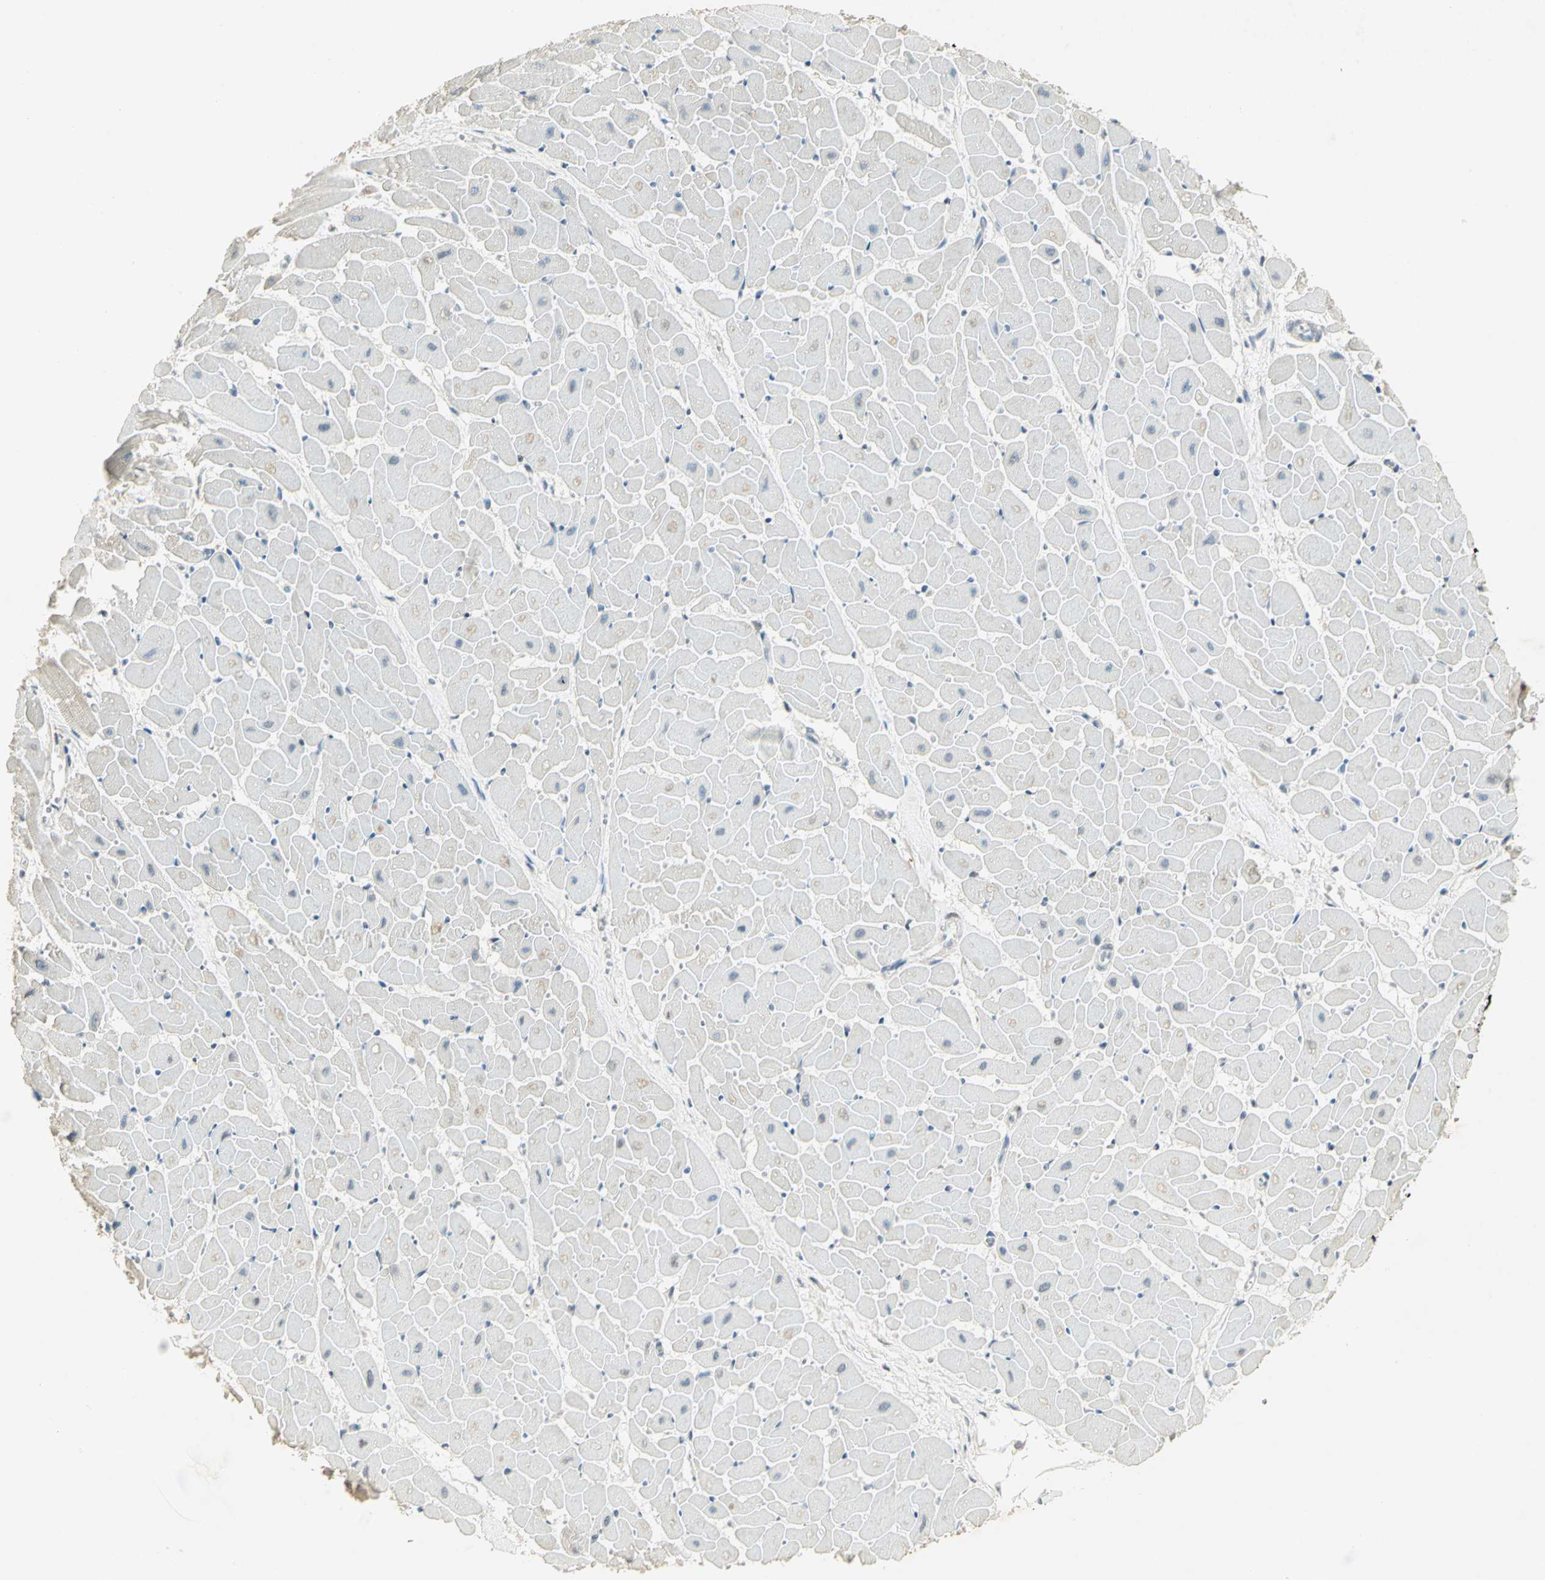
{"staining": {"intensity": "moderate", "quantity": "<25%", "location": "cytoplasmic/membranous"}, "tissue": "heart muscle", "cell_type": "Cardiomyocytes", "image_type": "normal", "snomed": [{"axis": "morphology", "description": "Normal tissue, NOS"}, {"axis": "topography", "description": "Heart"}], "caption": "Unremarkable heart muscle shows moderate cytoplasmic/membranous positivity in approximately <25% of cardiomyocytes, visualized by immunohistochemistry.", "gene": "AK6", "patient": {"sex": "female", "age": 19}}